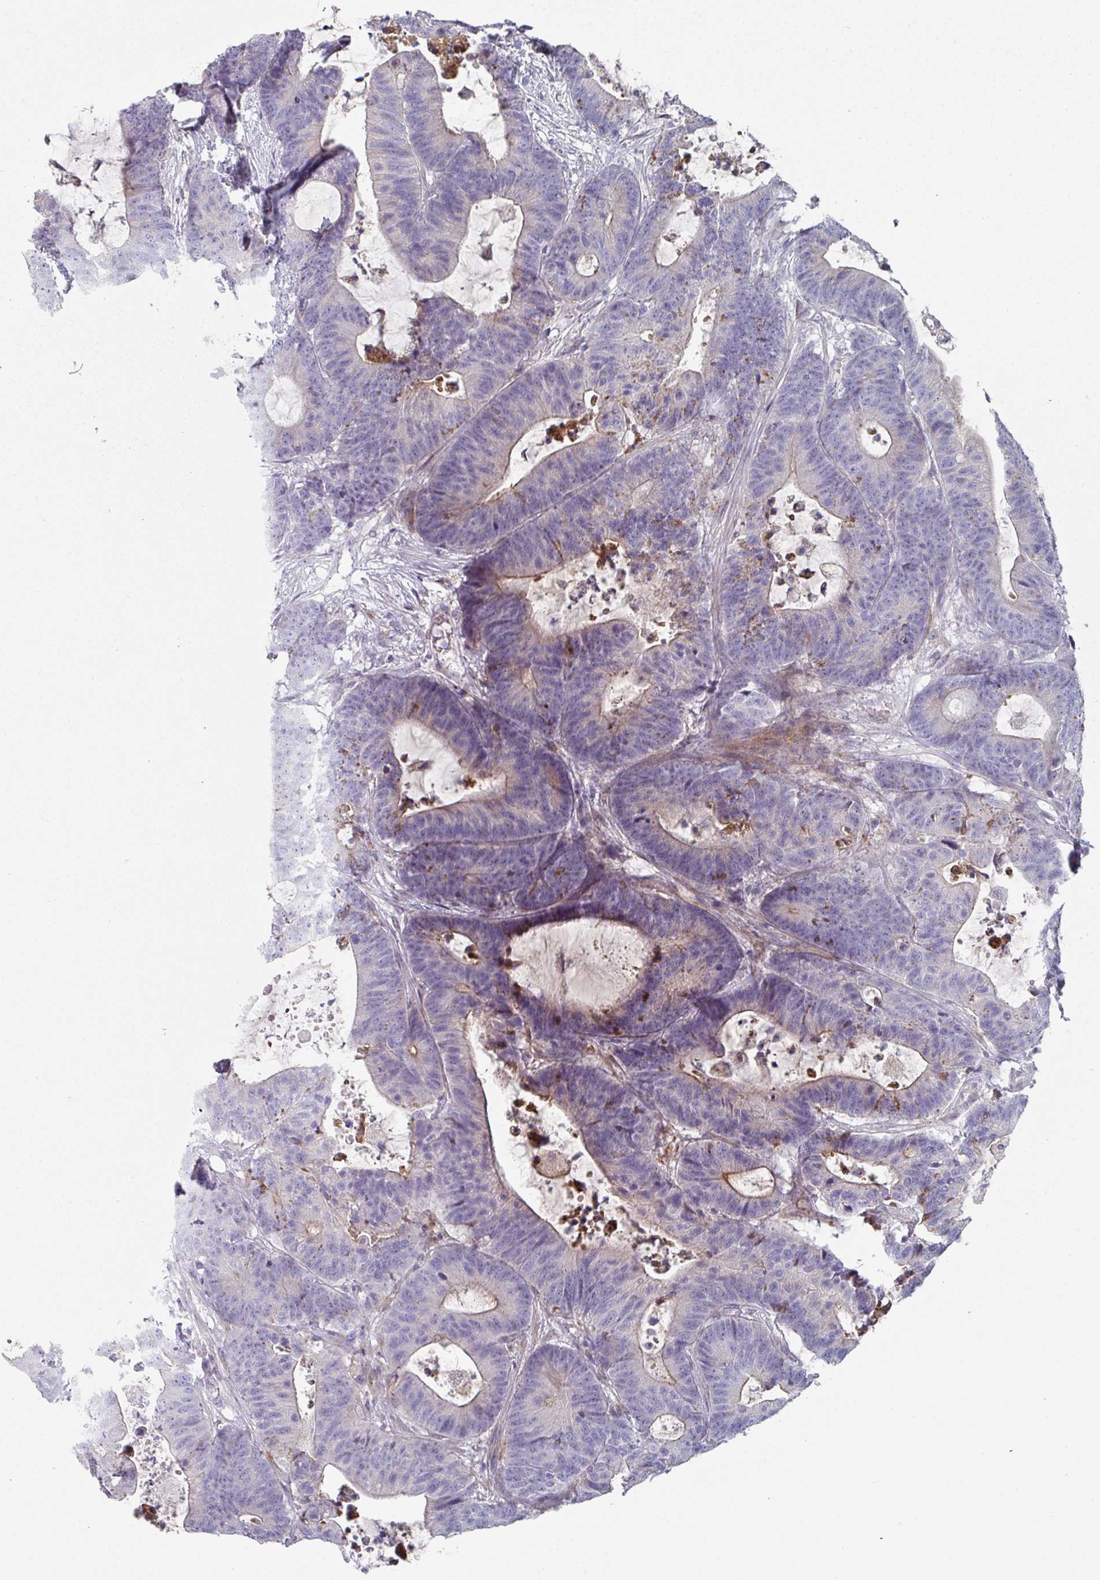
{"staining": {"intensity": "weak", "quantity": "<25%", "location": "cytoplasmic/membranous"}, "tissue": "colorectal cancer", "cell_type": "Tumor cells", "image_type": "cancer", "snomed": [{"axis": "morphology", "description": "Adenocarcinoma, NOS"}, {"axis": "topography", "description": "Colon"}], "caption": "Tumor cells are negative for protein expression in human adenocarcinoma (colorectal). The staining is performed using DAB (3,3'-diaminobenzidine) brown chromogen with nuclei counter-stained in using hematoxylin.", "gene": "WSB2", "patient": {"sex": "female", "age": 84}}